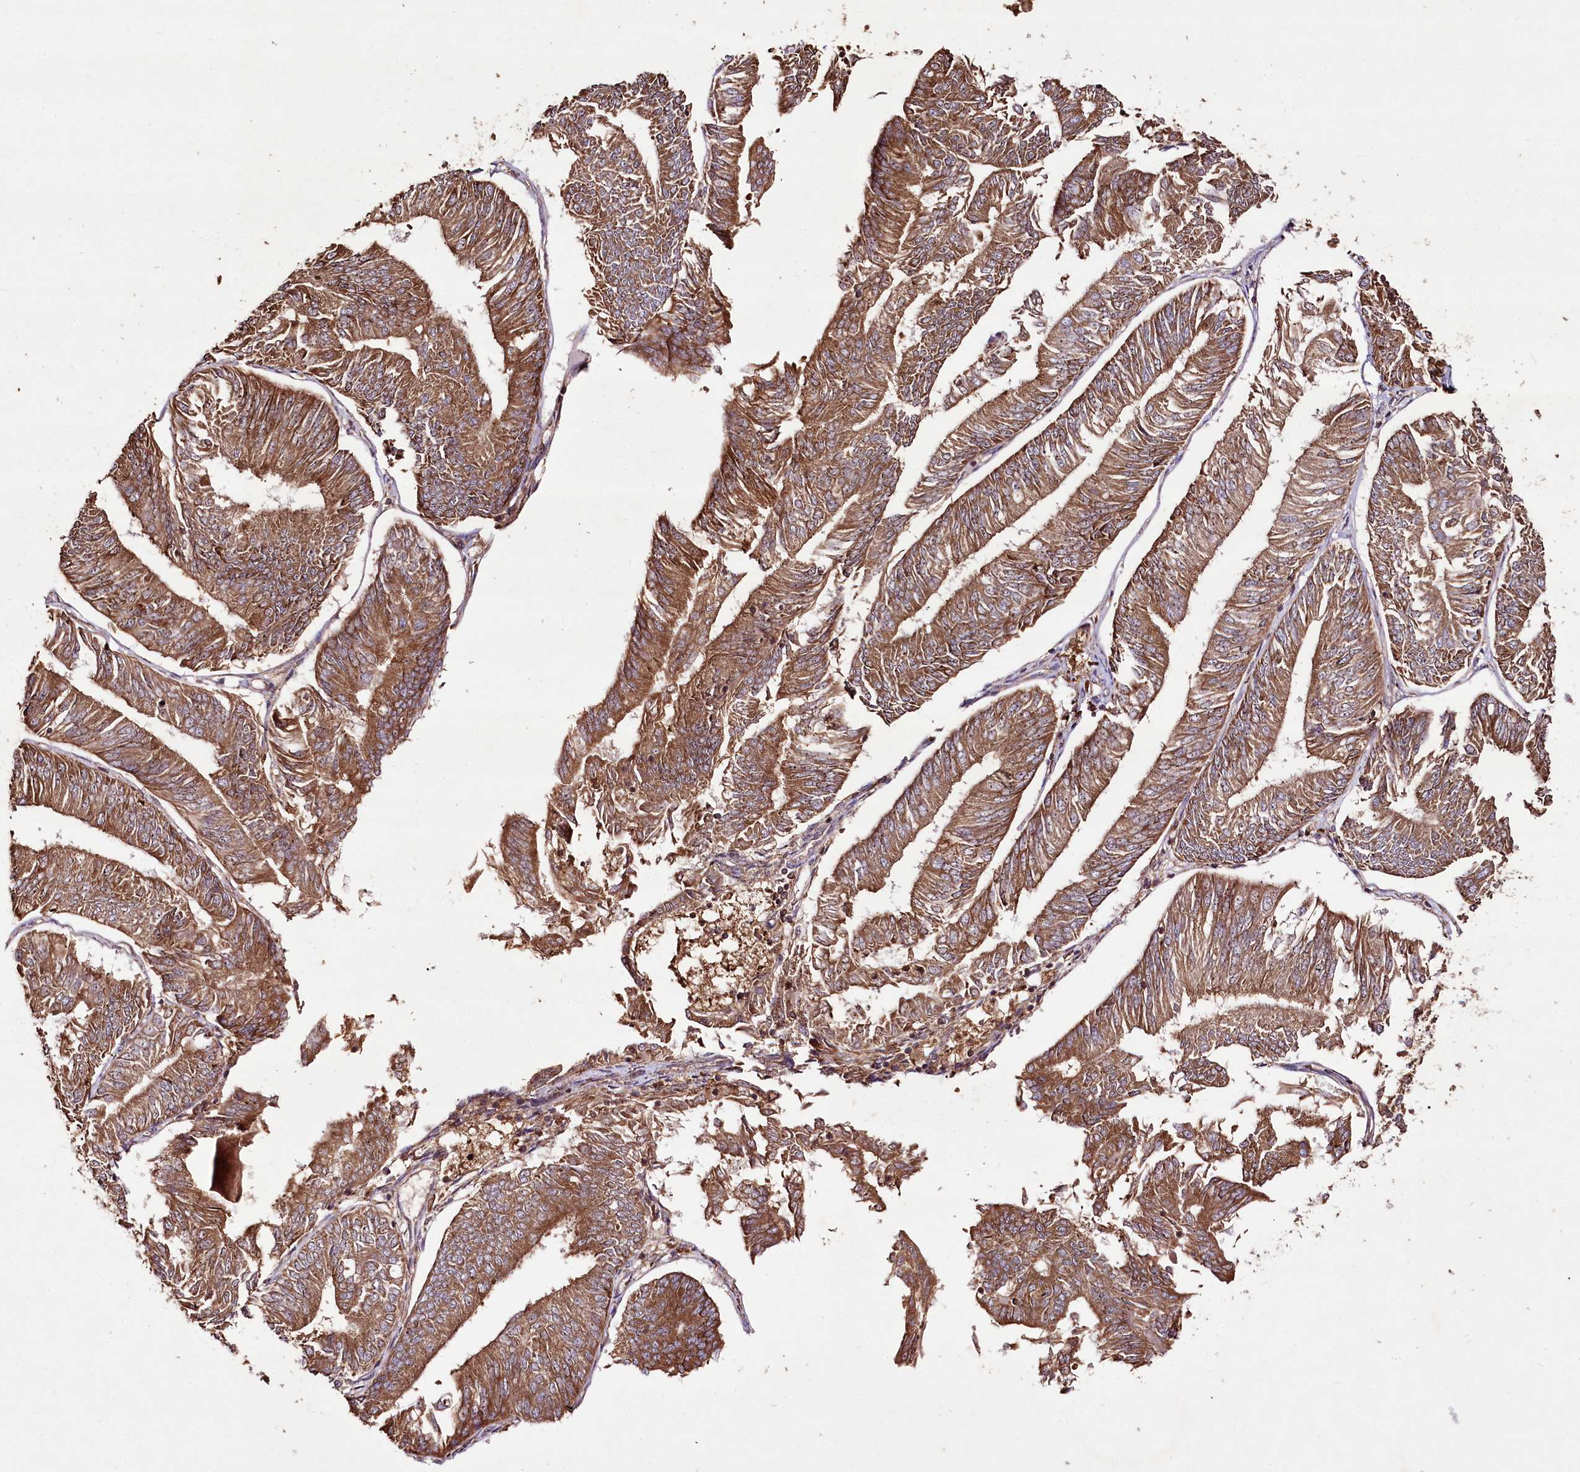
{"staining": {"intensity": "moderate", "quantity": ">75%", "location": "cytoplasmic/membranous"}, "tissue": "endometrial cancer", "cell_type": "Tumor cells", "image_type": "cancer", "snomed": [{"axis": "morphology", "description": "Adenocarcinoma, NOS"}, {"axis": "topography", "description": "Endometrium"}], "caption": "Protein staining of endometrial cancer tissue demonstrates moderate cytoplasmic/membranous positivity in approximately >75% of tumor cells.", "gene": "FAM53B", "patient": {"sex": "female", "age": 58}}